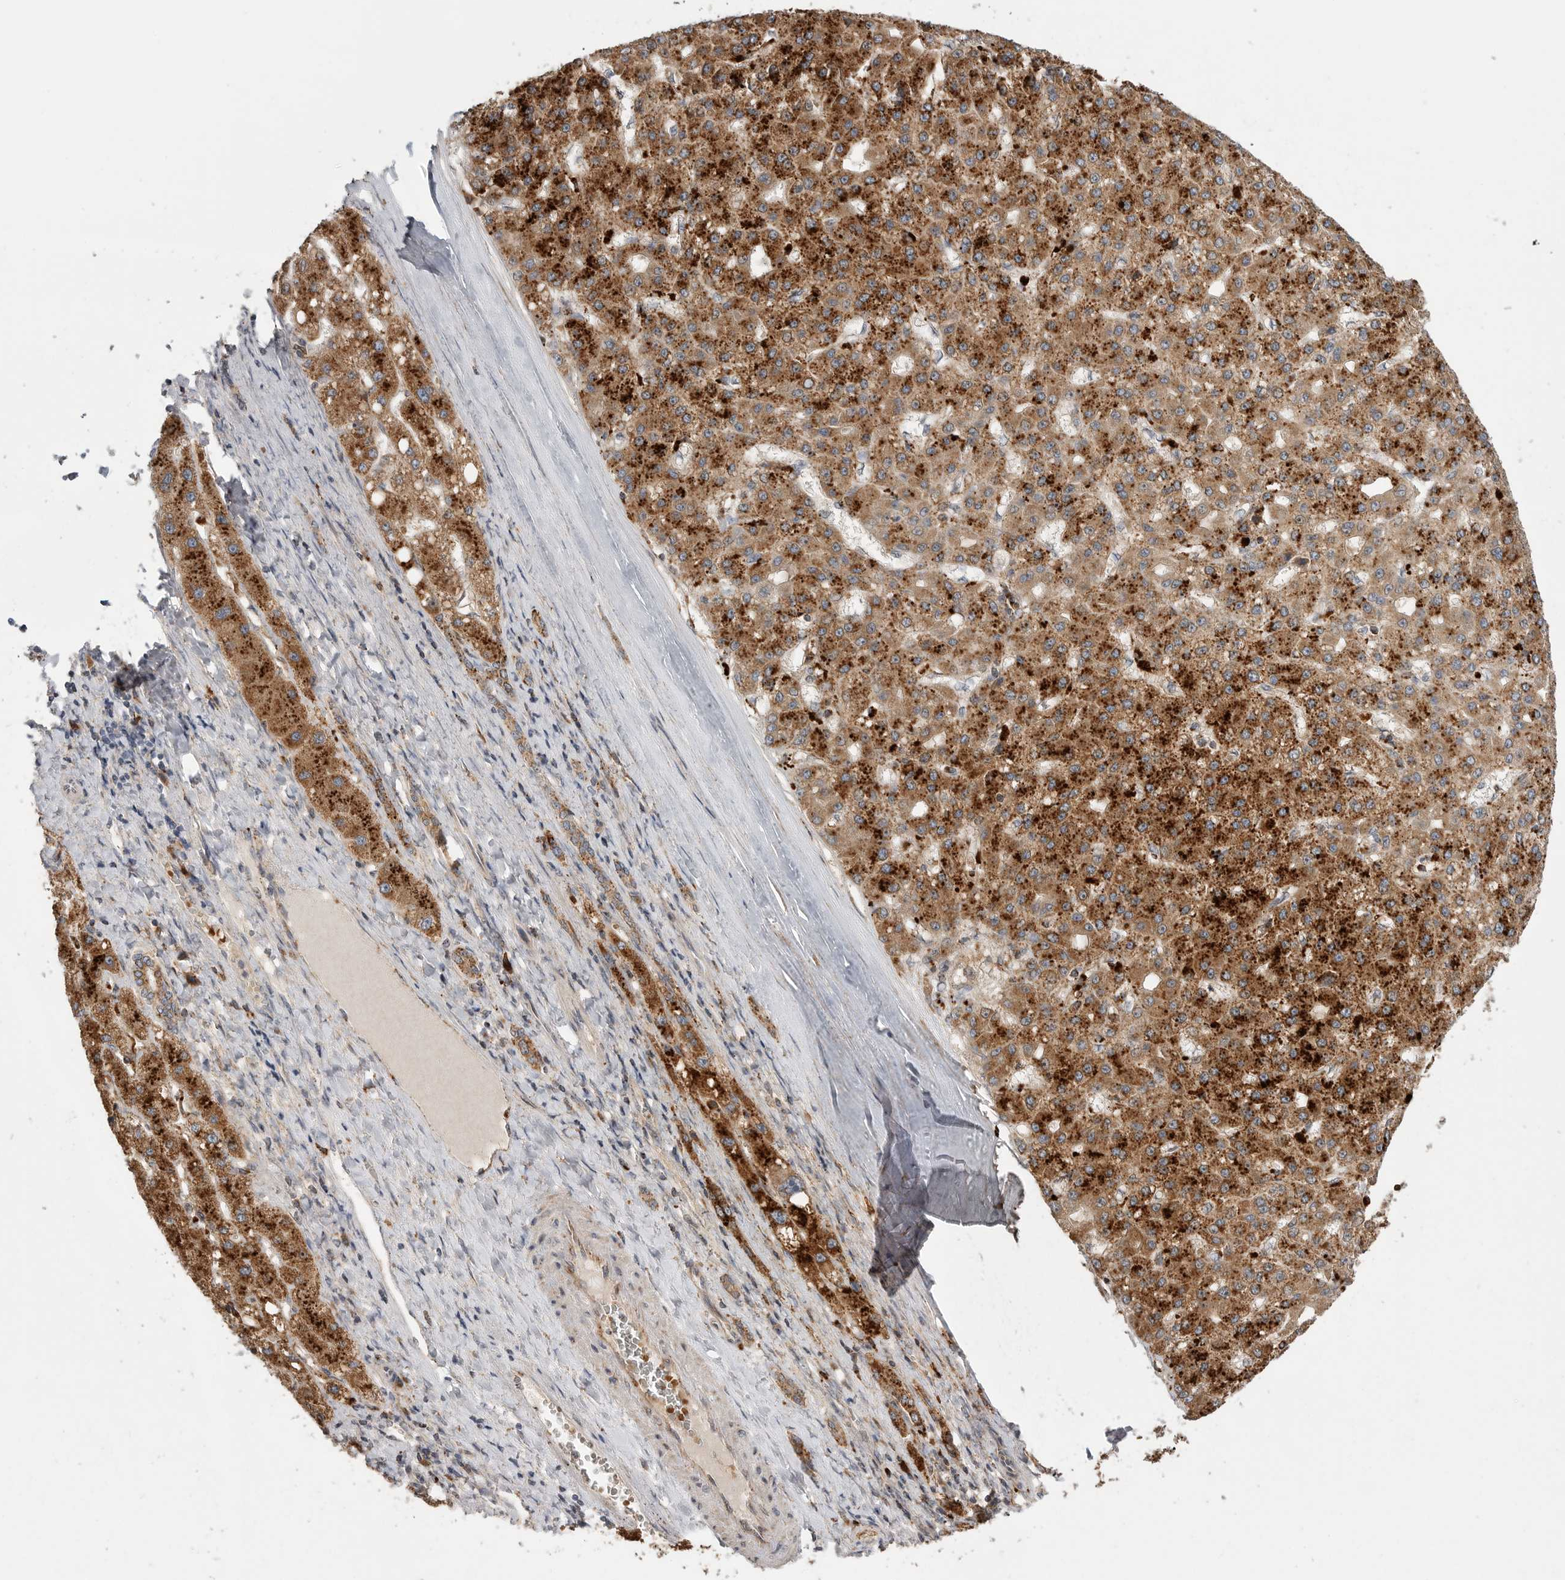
{"staining": {"intensity": "strong", "quantity": ">75%", "location": "cytoplasmic/membranous"}, "tissue": "liver cancer", "cell_type": "Tumor cells", "image_type": "cancer", "snomed": [{"axis": "morphology", "description": "Carcinoma, Hepatocellular, NOS"}, {"axis": "topography", "description": "Liver"}], "caption": "This photomicrograph displays immunohistochemistry (IHC) staining of liver hepatocellular carcinoma, with high strong cytoplasmic/membranous staining in about >75% of tumor cells.", "gene": "GALNS", "patient": {"sex": "male", "age": 67}}